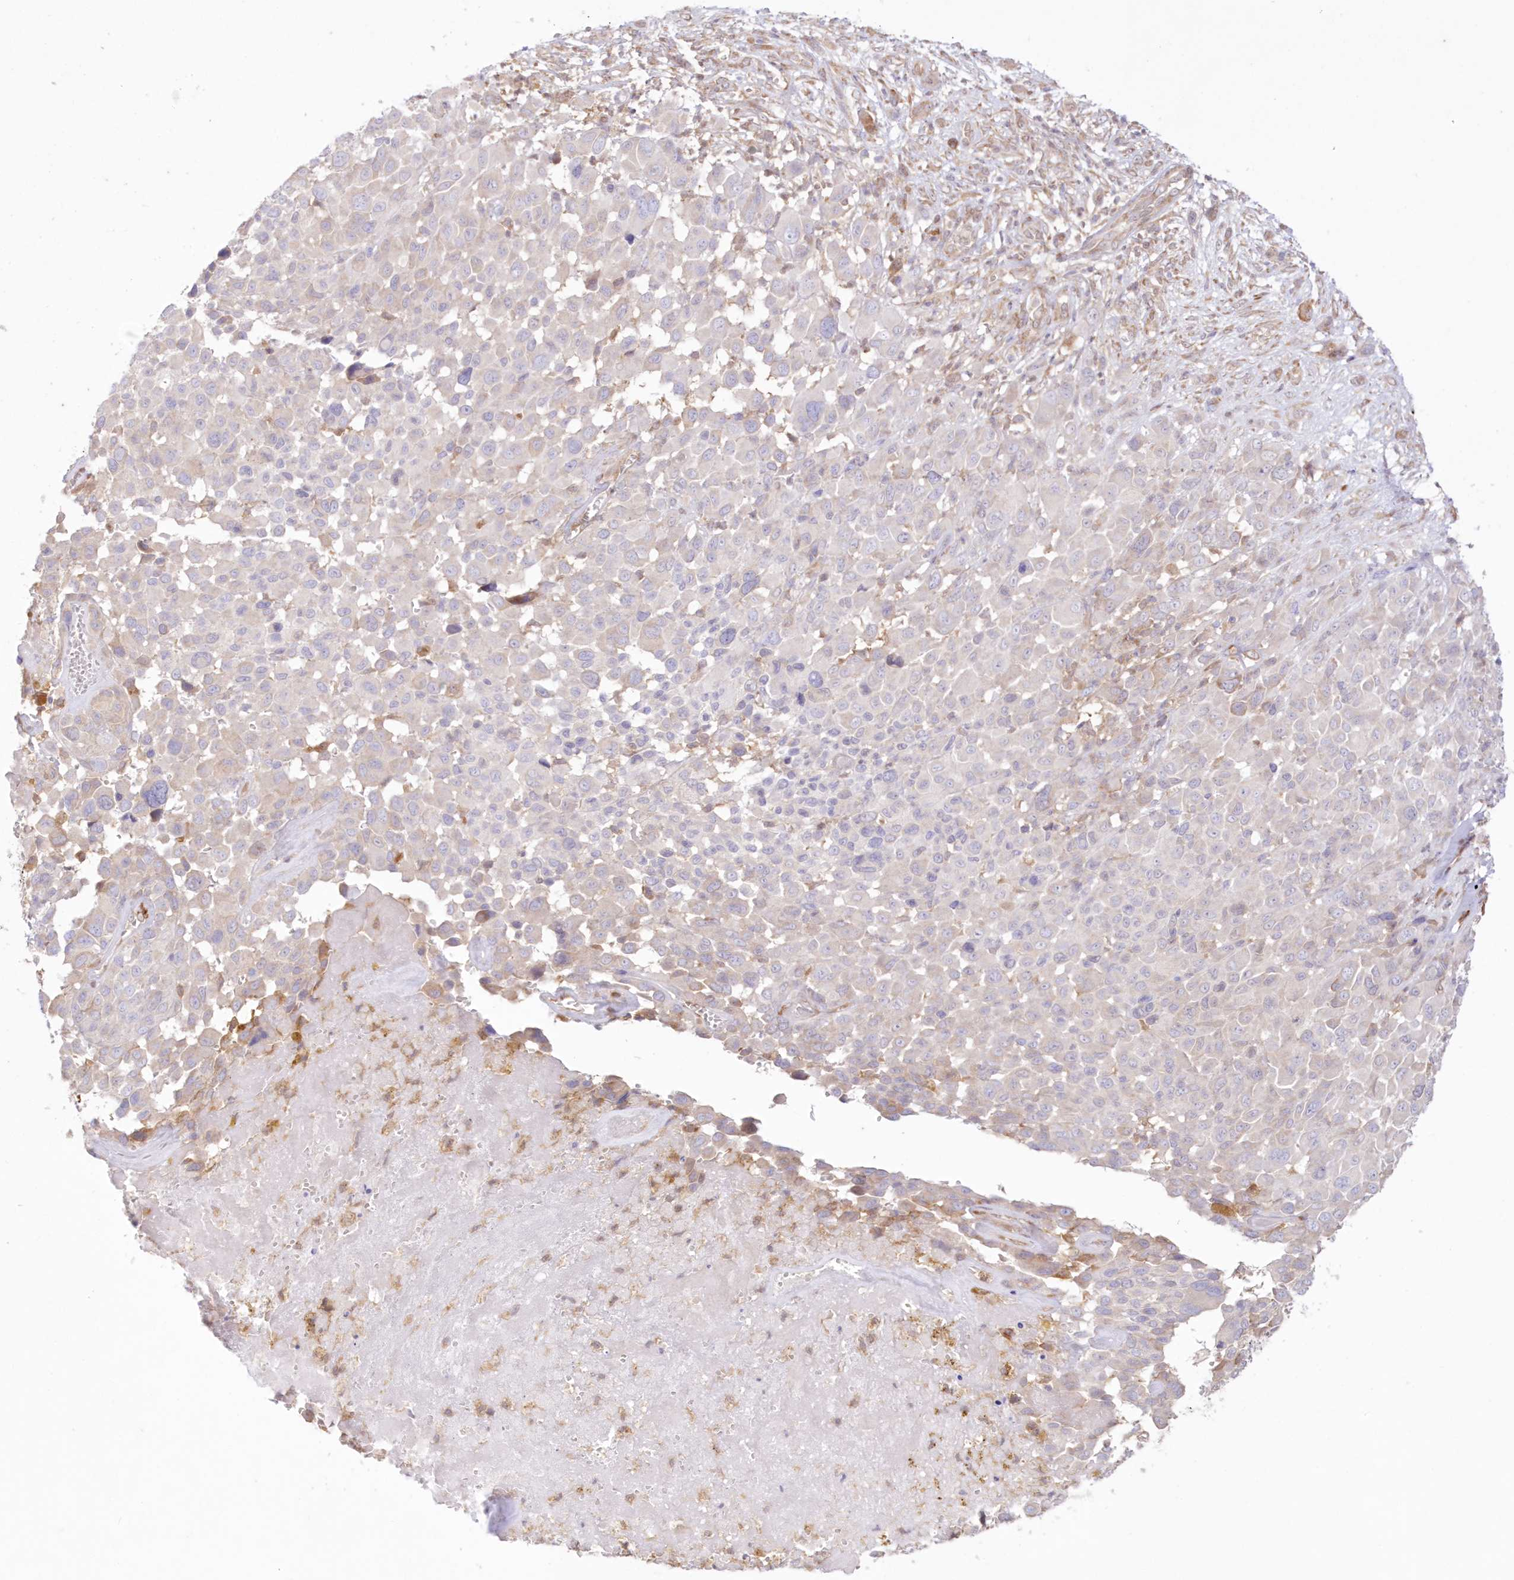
{"staining": {"intensity": "moderate", "quantity": "25%-75%", "location": "cytoplasmic/membranous"}, "tissue": "melanoma", "cell_type": "Tumor cells", "image_type": "cancer", "snomed": [{"axis": "morphology", "description": "Malignant melanoma, NOS"}, {"axis": "topography", "description": "Skin of trunk"}], "caption": "Immunohistochemistry (IHC) (DAB) staining of malignant melanoma exhibits moderate cytoplasmic/membranous protein expression in about 25%-75% of tumor cells.", "gene": "RNPEP", "patient": {"sex": "male", "age": 71}}